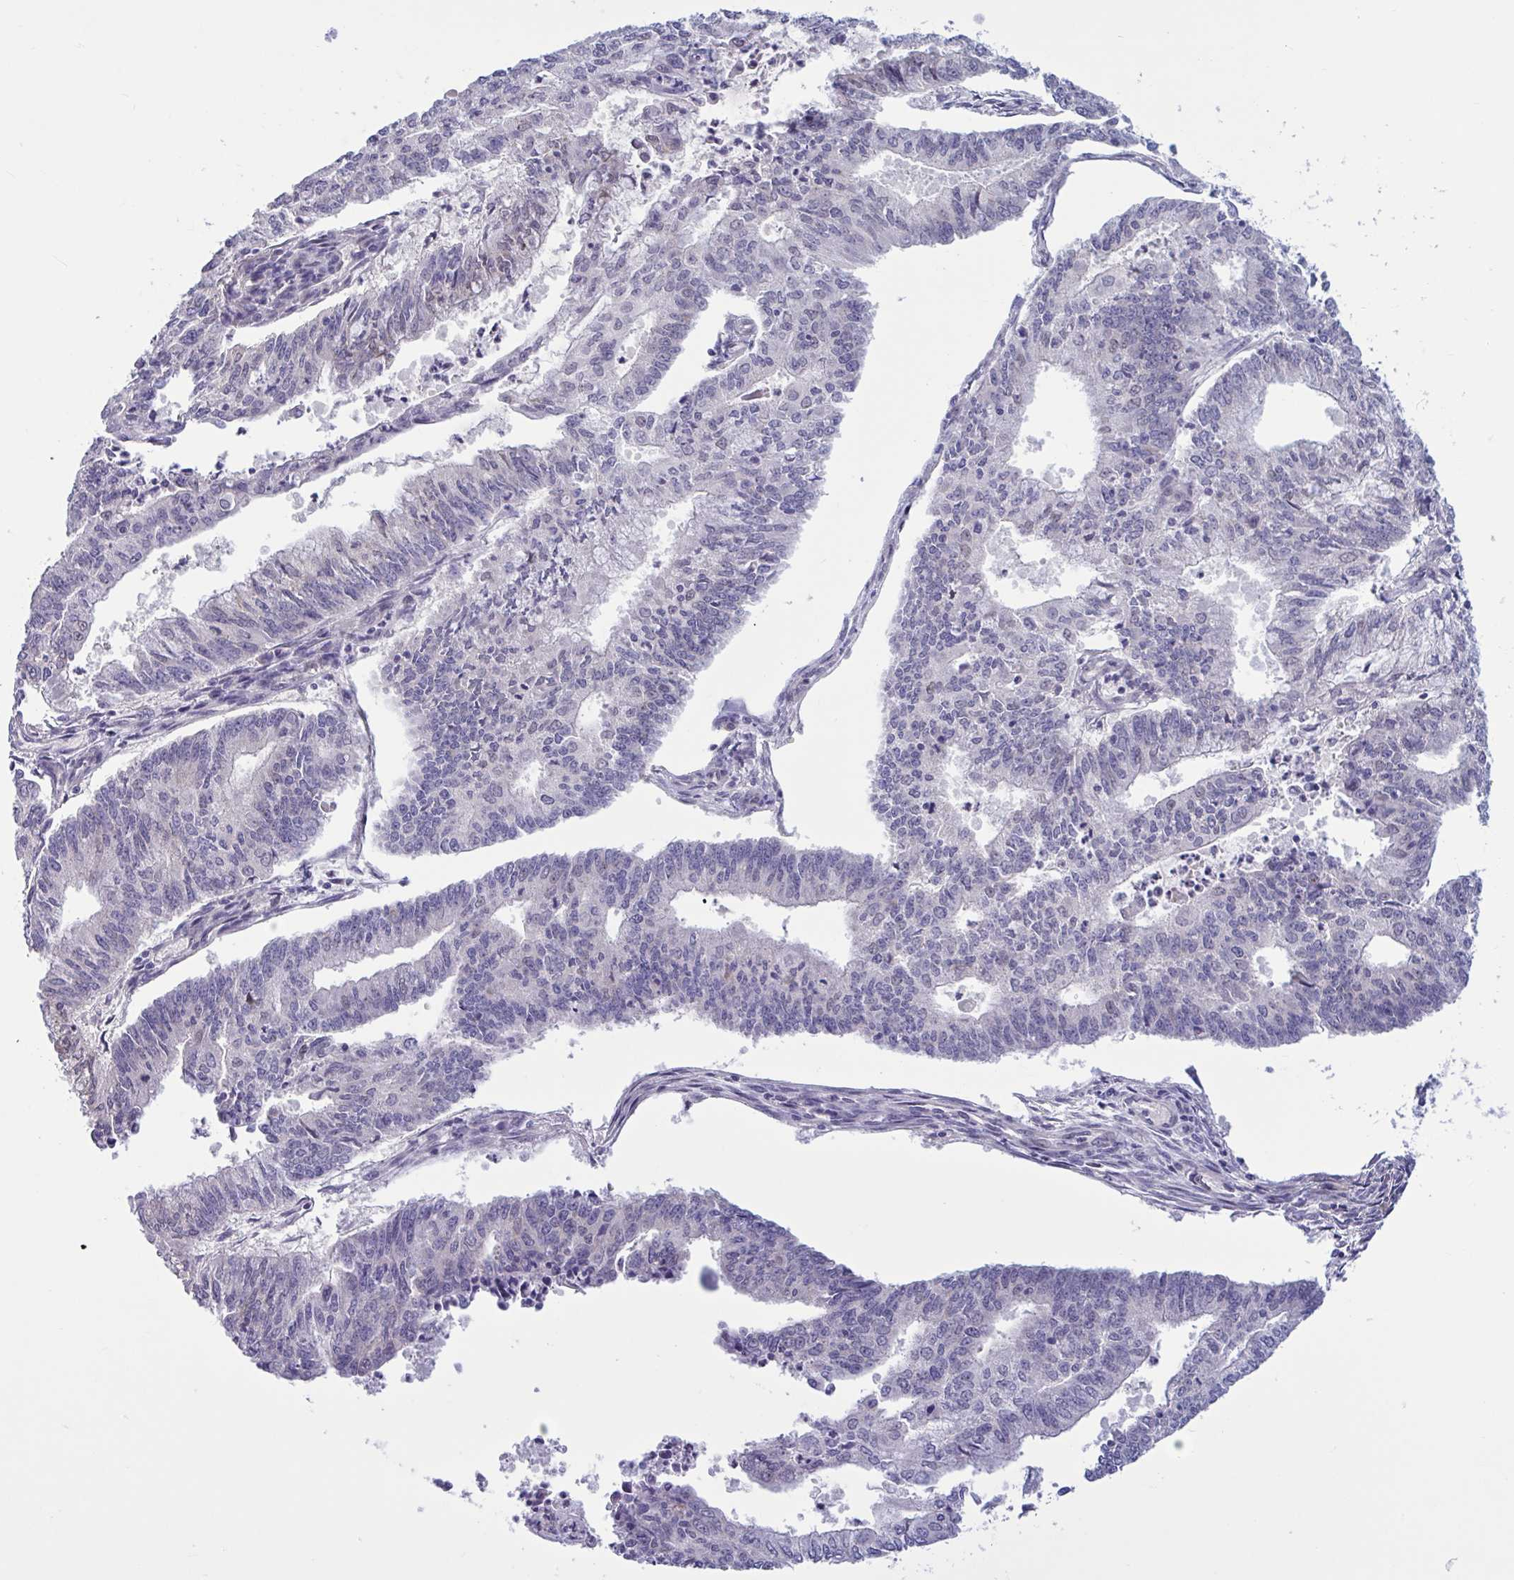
{"staining": {"intensity": "negative", "quantity": "none", "location": "none"}, "tissue": "endometrial cancer", "cell_type": "Tumor cells", "image_type": "cancer", "snomed": [{"axis": "morphology", "description": "Adenocarcinoma, NOS"}, {"axis": "topography", "description": "Endometrium"}], "caption": "Tumor cells are negative for brown protein staining in adenocarcinoma (endometrial). Nuclei are stained in blue.", "gene": "CNGB3", "patient": {"sex": "female", "age": 61}}